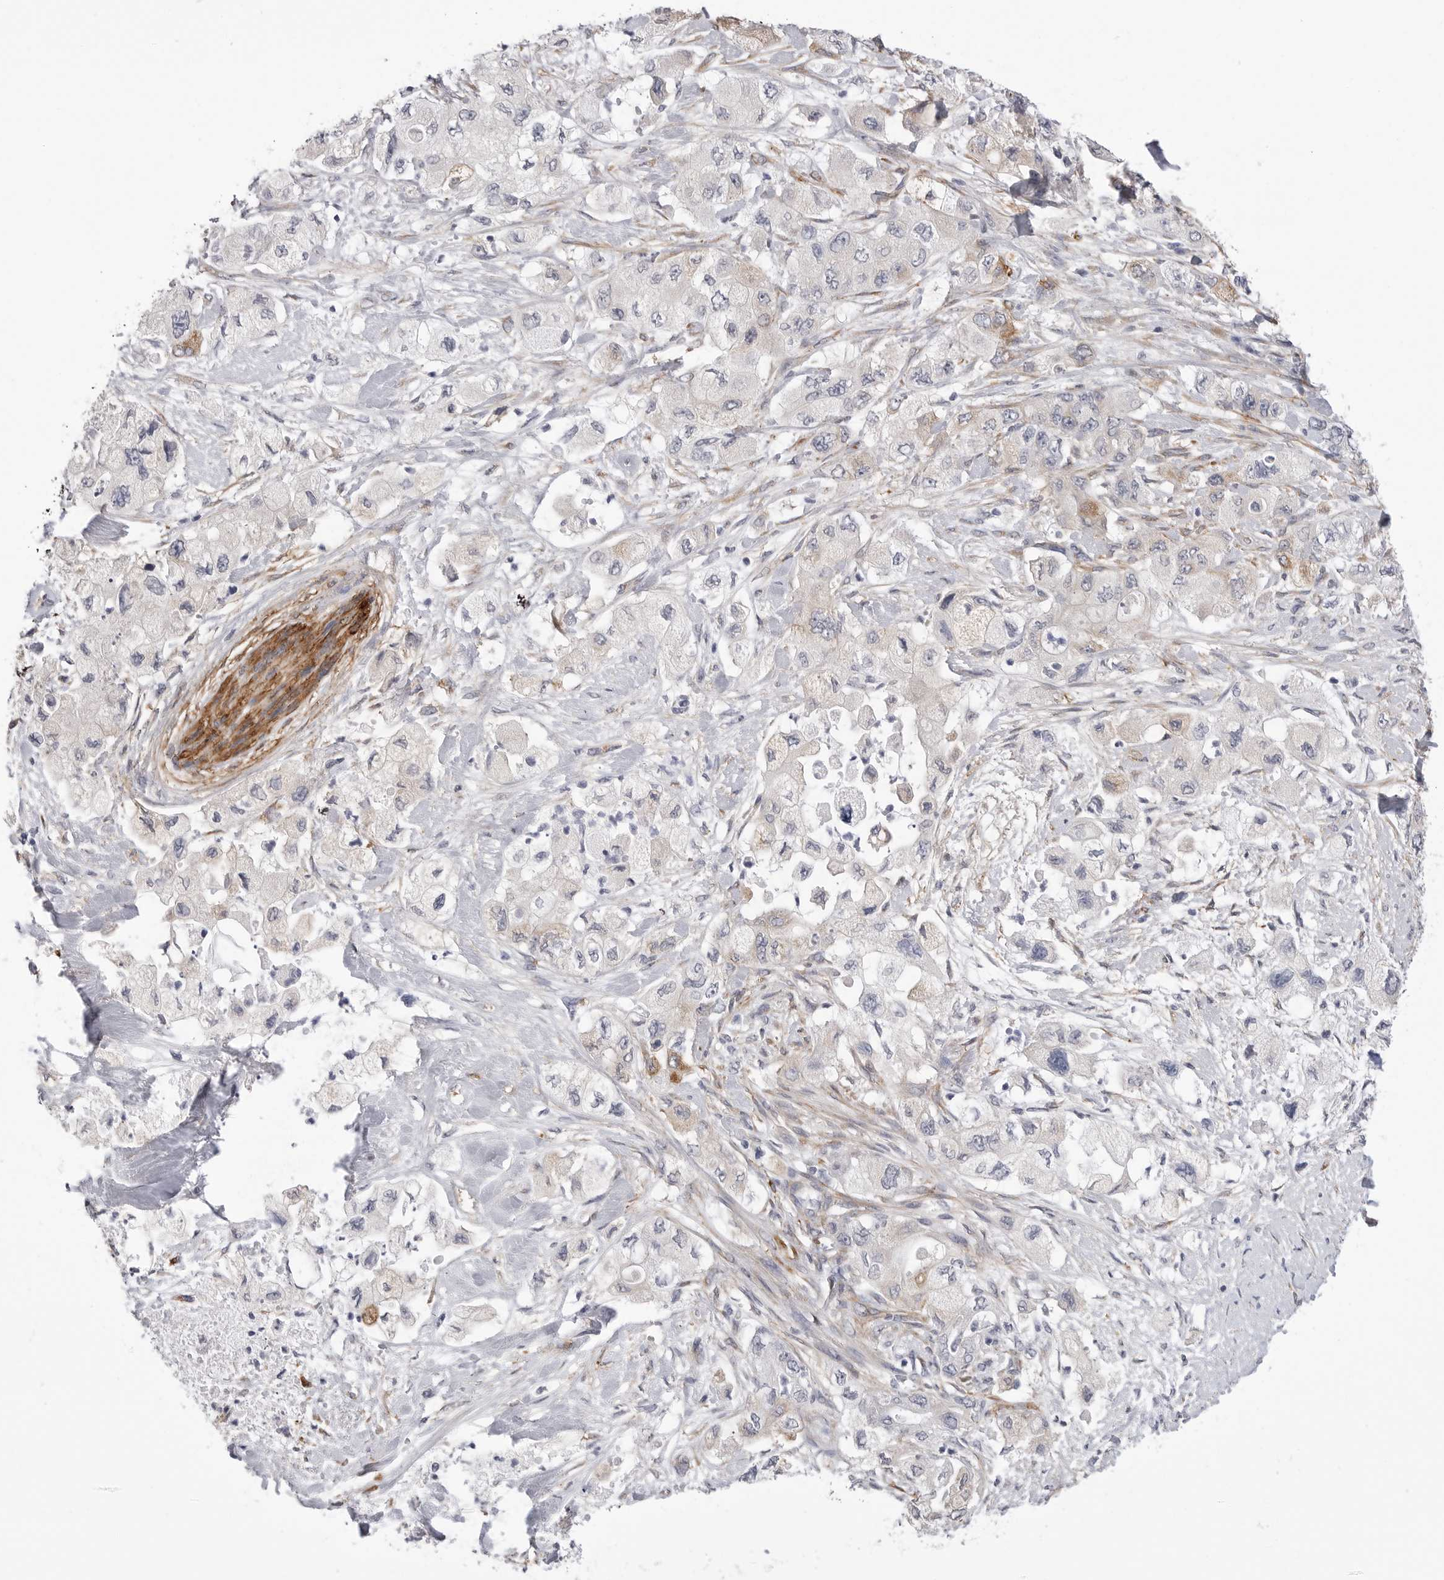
{"staining": {"intensity": "weak", "quantity": "25%-75%", "location": "cytoplasmic/membranous"}, "tissue": "pancreatic cancer", "cell_type": "Tumor cells", "image_type": "cancer", "snomed": [{"axis": "morphology", "description": "Adenocarcinoma, NOS"}, {"axis": "topography", "description": "Pancreas"}], "caption": "This is an image of IHC staining of pancreatic cancer (adenocarcinoma), which shows weak positivity in the cytoplasmic/membranous of tumor cells.", "gene": "AKAP12", "patient": {"sex": "female", "age": 73}}